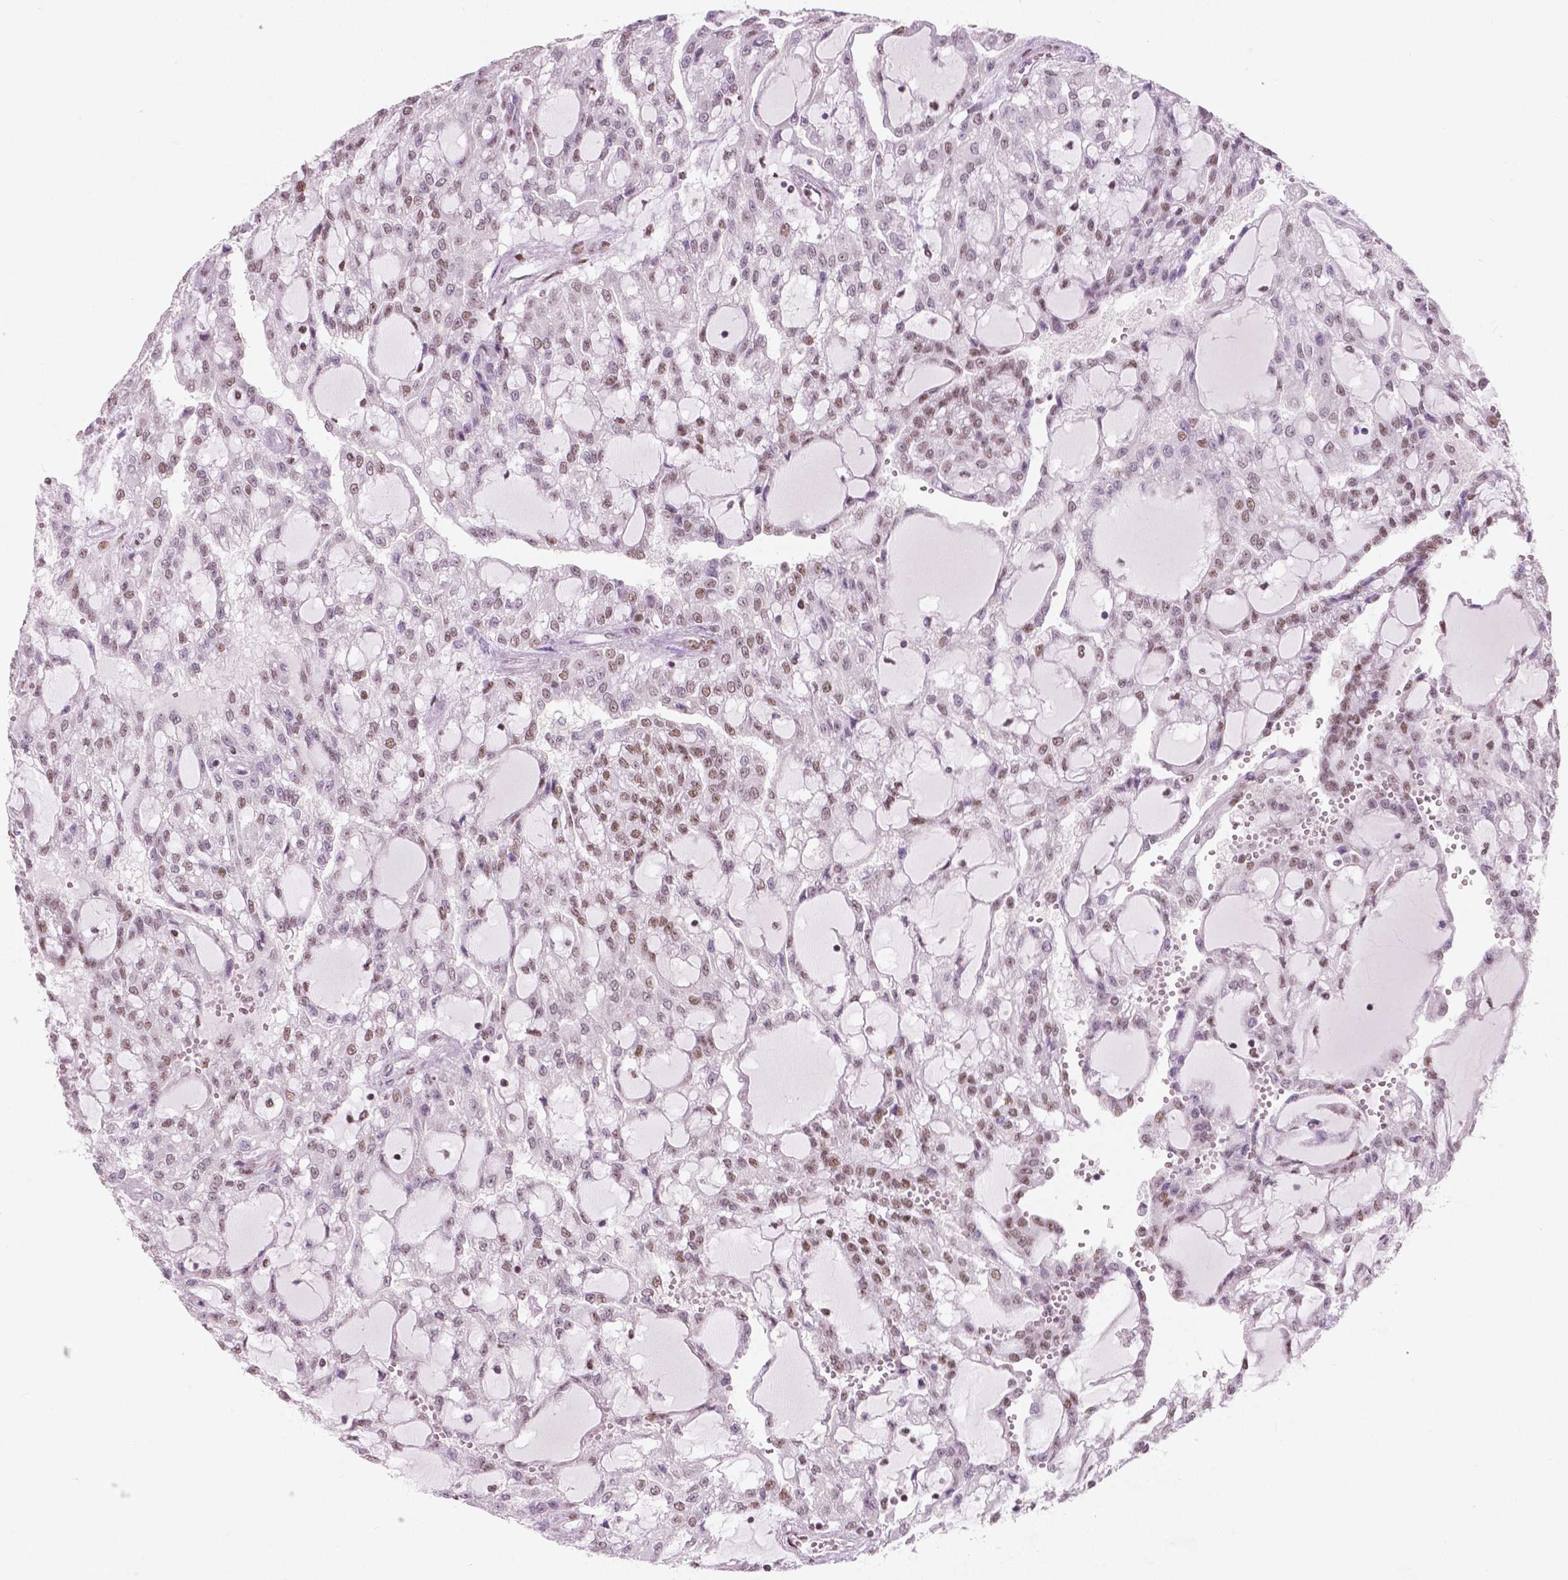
{"staining": {"intensity": "weak", "quantity": "25%-75%", "location": "nuclear"}, "tissue": "renal cancer", "cell_type": "Tumor cells", "image_type": "cancer", "snomed": [{"axis": "morphology", "description": "Adenocarcinoma, NOS"}, {"axis": "topography", "description": "Kidney"}], "caption": "Renal cancer (adenocarcinoma) stained with a protein marker shows weak staining in tumor cells.", "gene": "BRD4", "patient": {"sex": "male", "age": 63}}